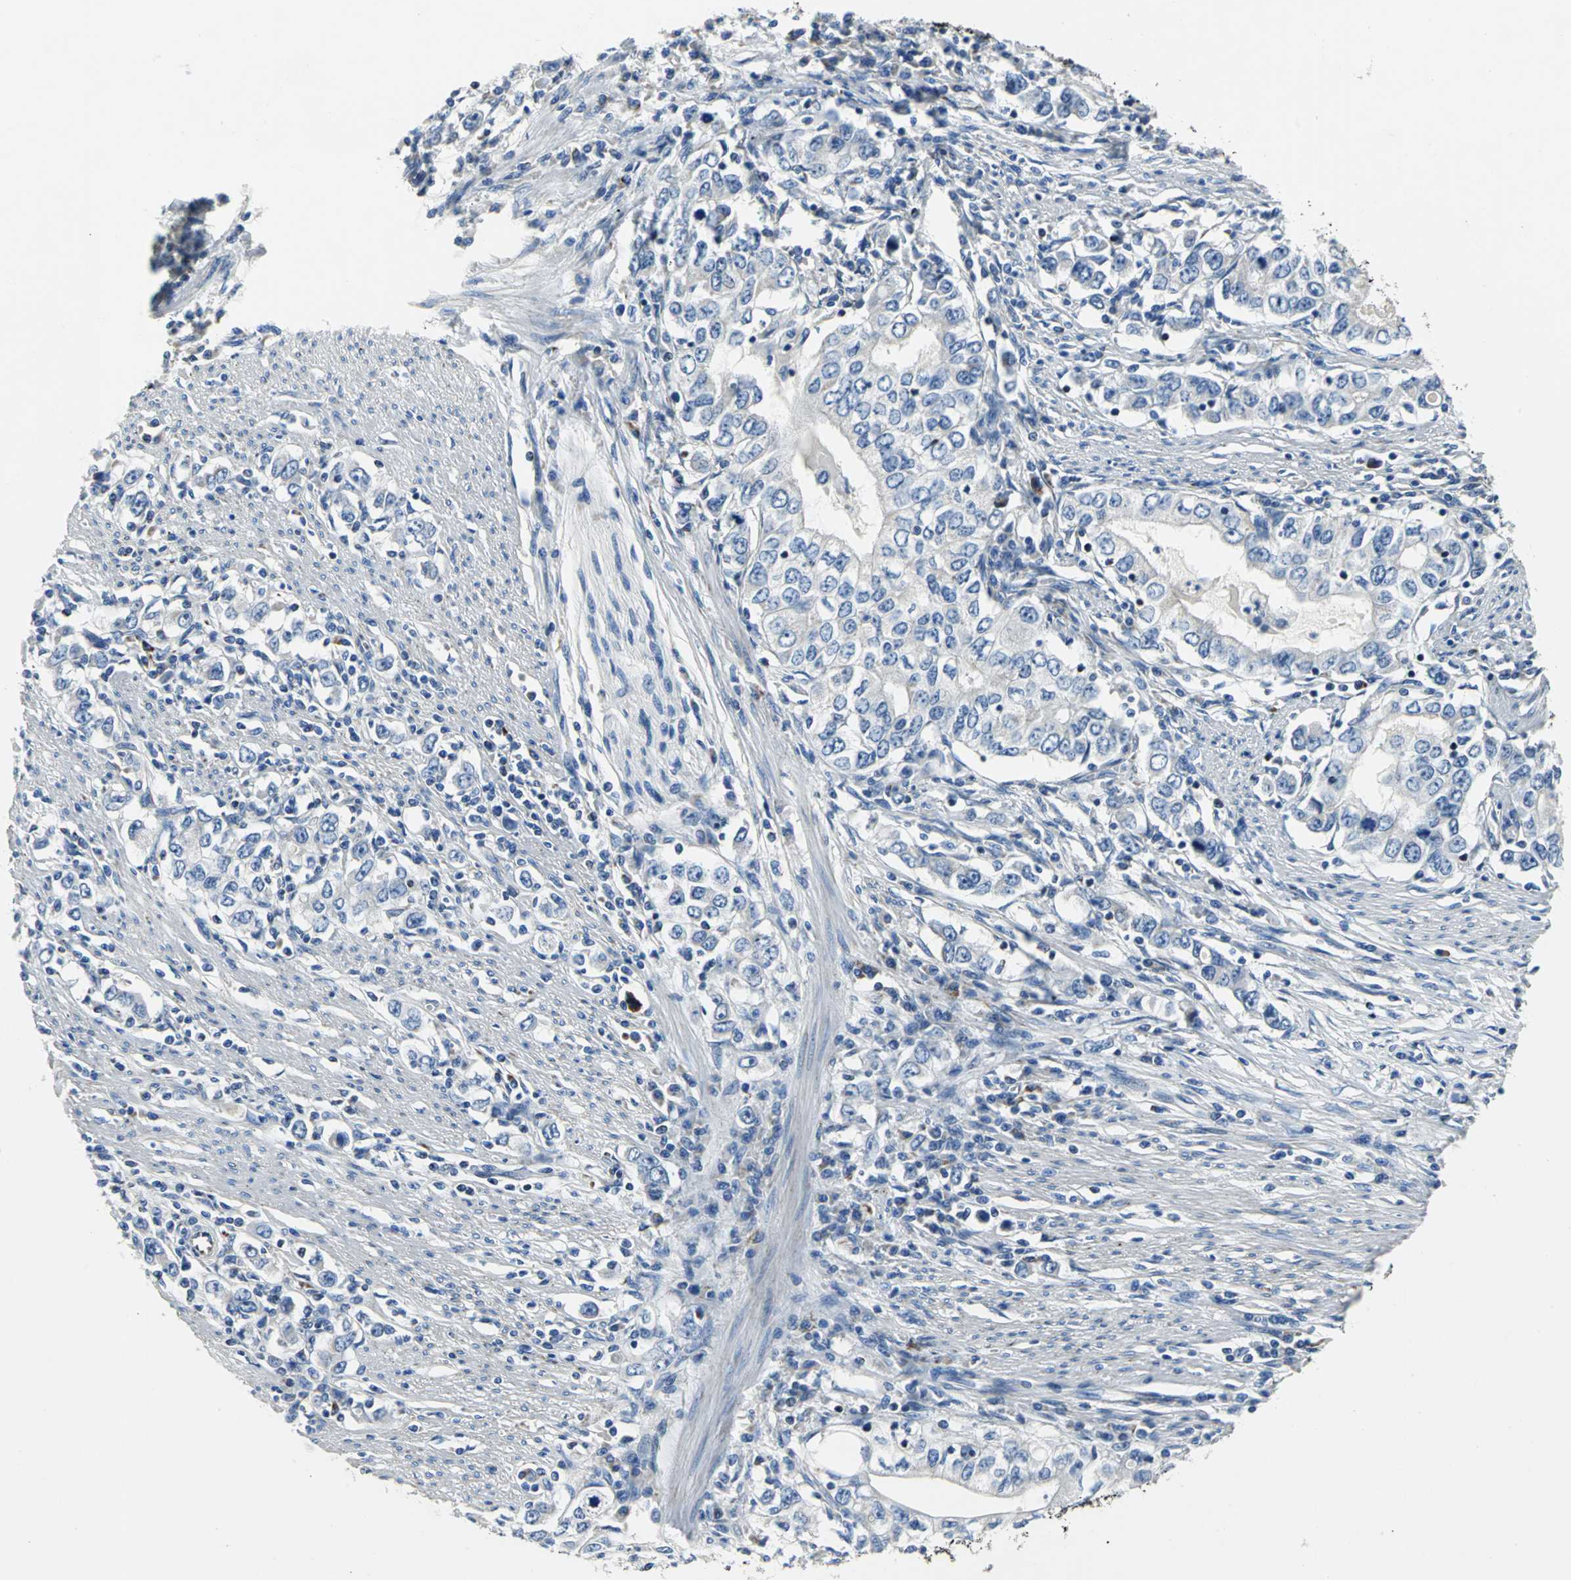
{"staining": {"intensity": "weak", "quantity": "<25%", "location": "cytoplasmic/membranous"}, "tissue": "stomach cancer", "cell_type": "Tumor cells", "image_type": "cancer", "snomed": [{"axis": "morphology", "description": "Adenocarcinoma, NOS"}, {"axis": "topography", "description": "Stomach, lower"}], "caption": "High magnification brightfield microscopy of adenocarcinoma (stomach) stained with DAB (3,3'-diaminobenzidine) (brown) and counterstained with hematoxylin (blue): tumor cells show no significant positivity.", "gene": "IFI6", "patient": {"sex": "female", "age": 72}}